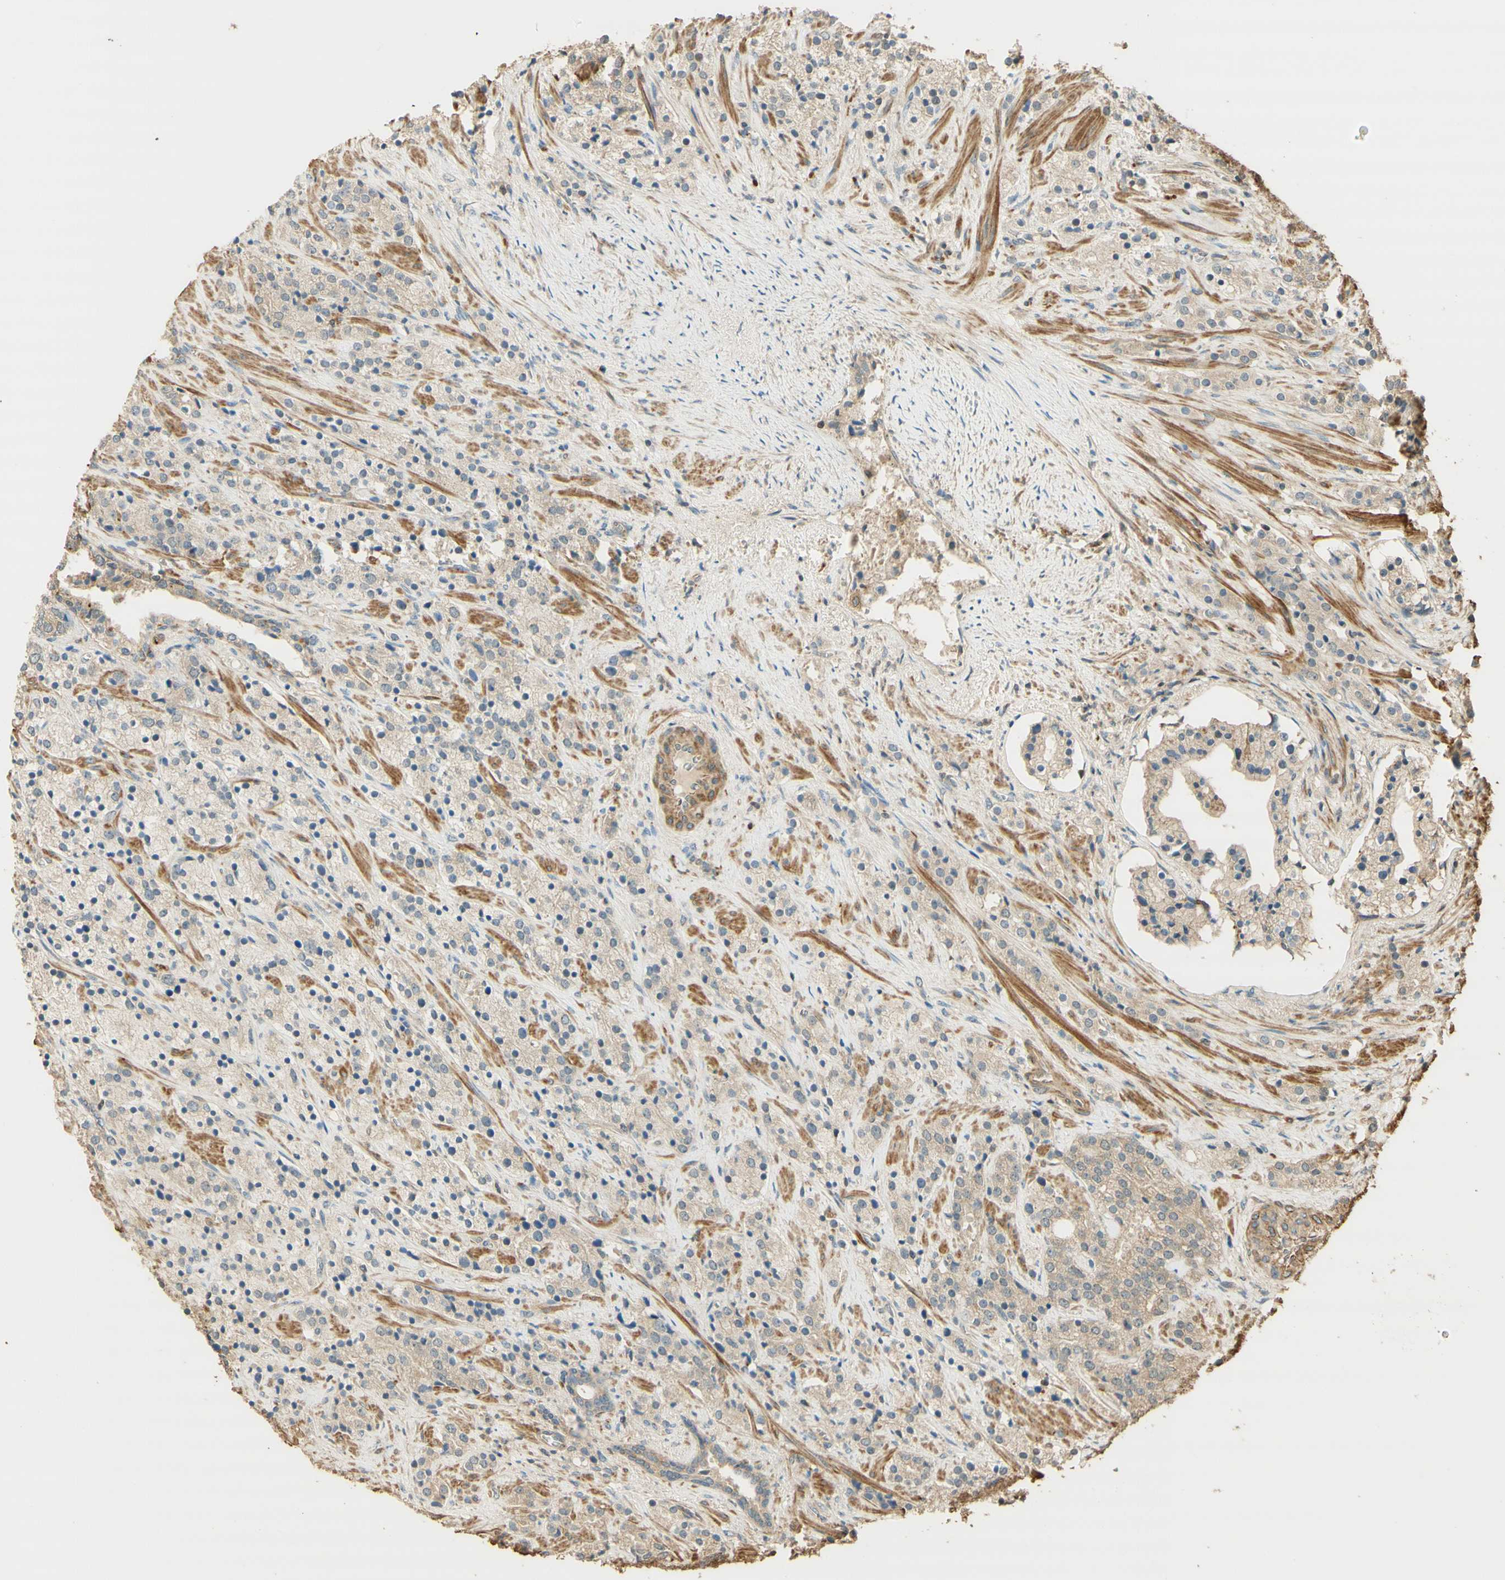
{"staining": {"intensity": "weak", "quantity": "<25%", "location": "cytoplasmic/membranous"}, "tissue": "prostate cancer", "cell_type": "Tumor cells", "image_type": "cancer", "snomed": [{"axis": "morphology", "description": "Adenocarcinoma, High grade"}, {"axis": "topography", "description": "Prostate"}], "caption": "A photomicrograph of human prostate cancer (adenocarcinoma (high-grade)) is negative for staining in tumor cells.", "gene": "AGER", "patient": {"sex": "male", "age": 71}}